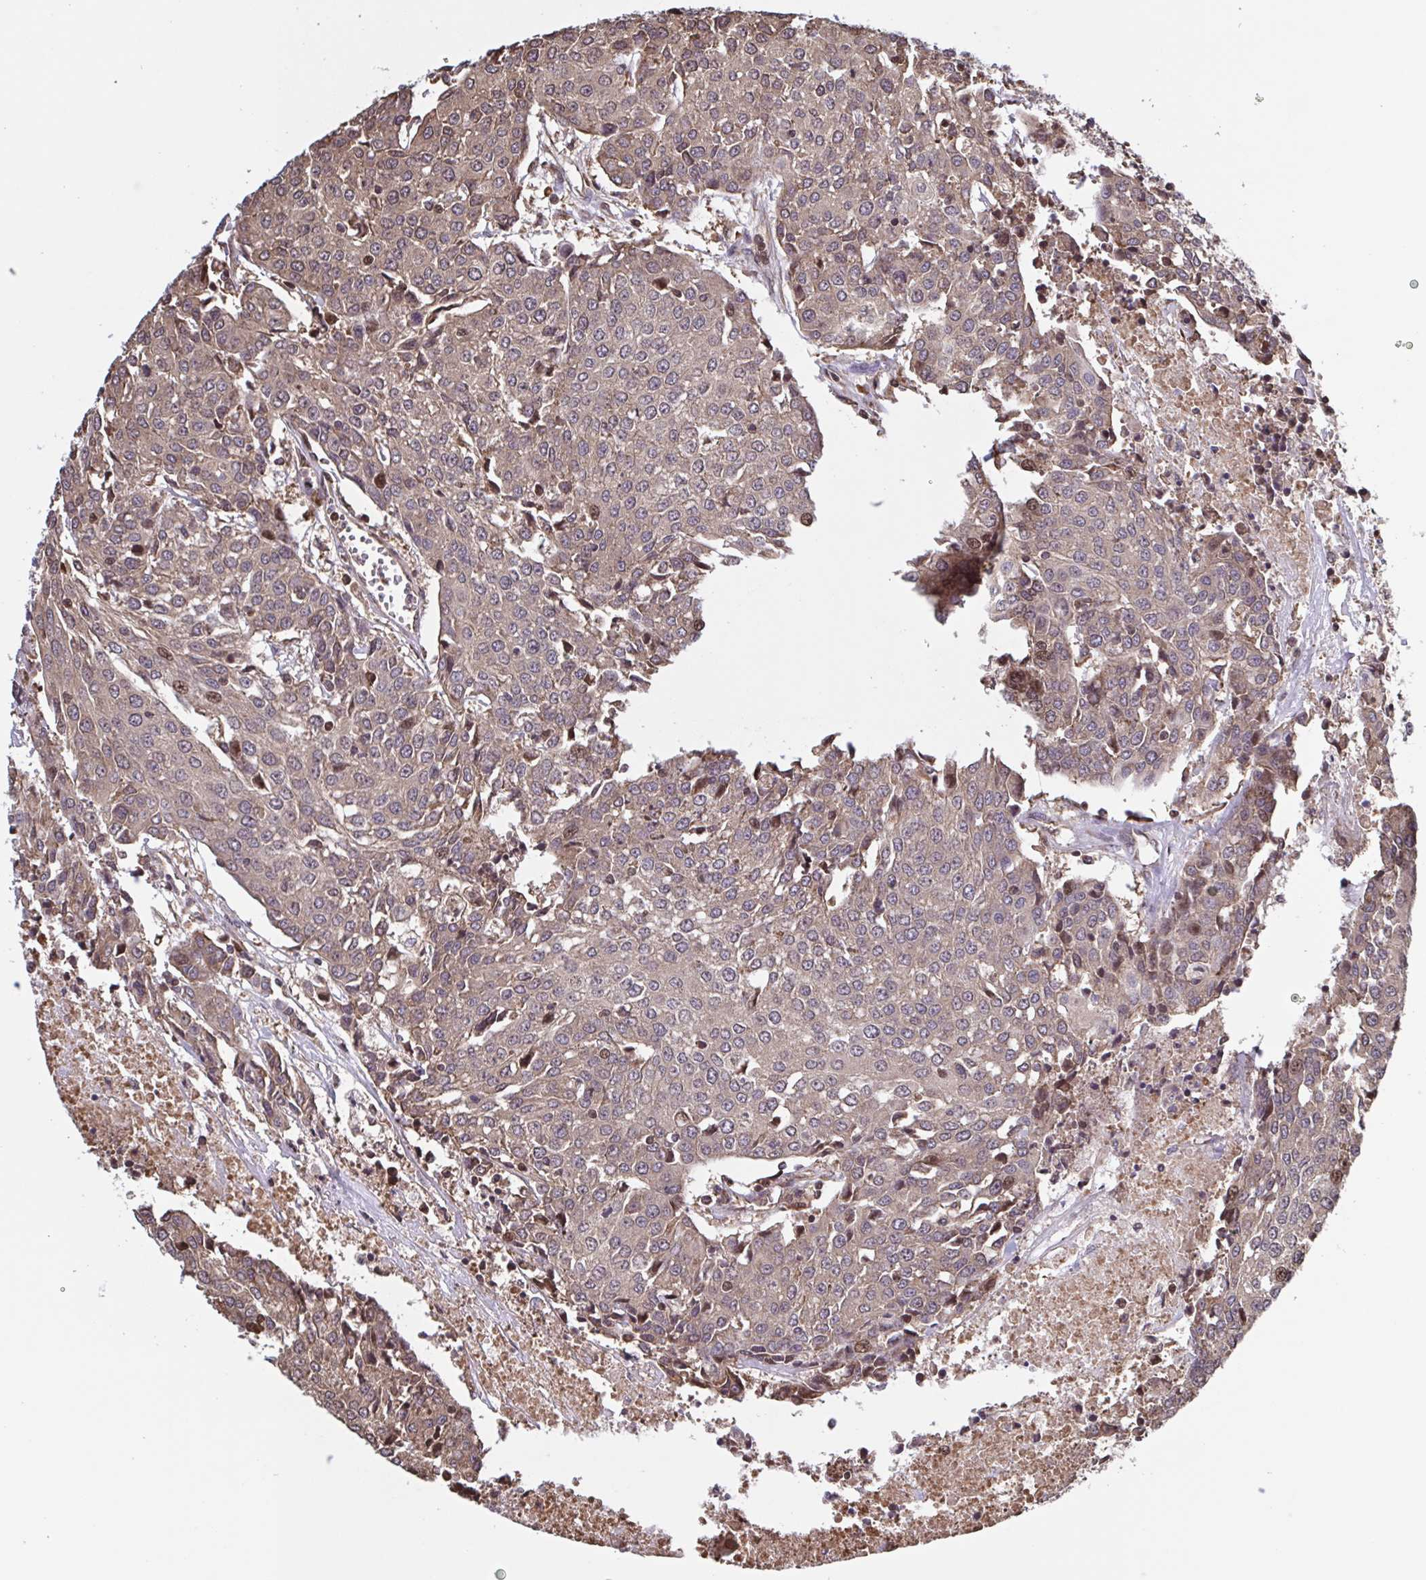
{"staining": {"intensity": "weak", "quantity": ">75%", "location": "cytoplasmic/membranous,nuclear"}, "tissue": "urothelial cancer", "cell_type": "Tumor cells", "image_type": "cancer", "snomed": [{"axis": "morphology", "description": "Urothelial carcinoma, High grade"}, {"axis": "topography", "description": "Urinary bladder"}], "caption": "Urothelial cancer stained with a protein marker exhibits weak staining in tumor cells.", "gene": "SEC63", "patient": {"sex": "female", "age": 85}}